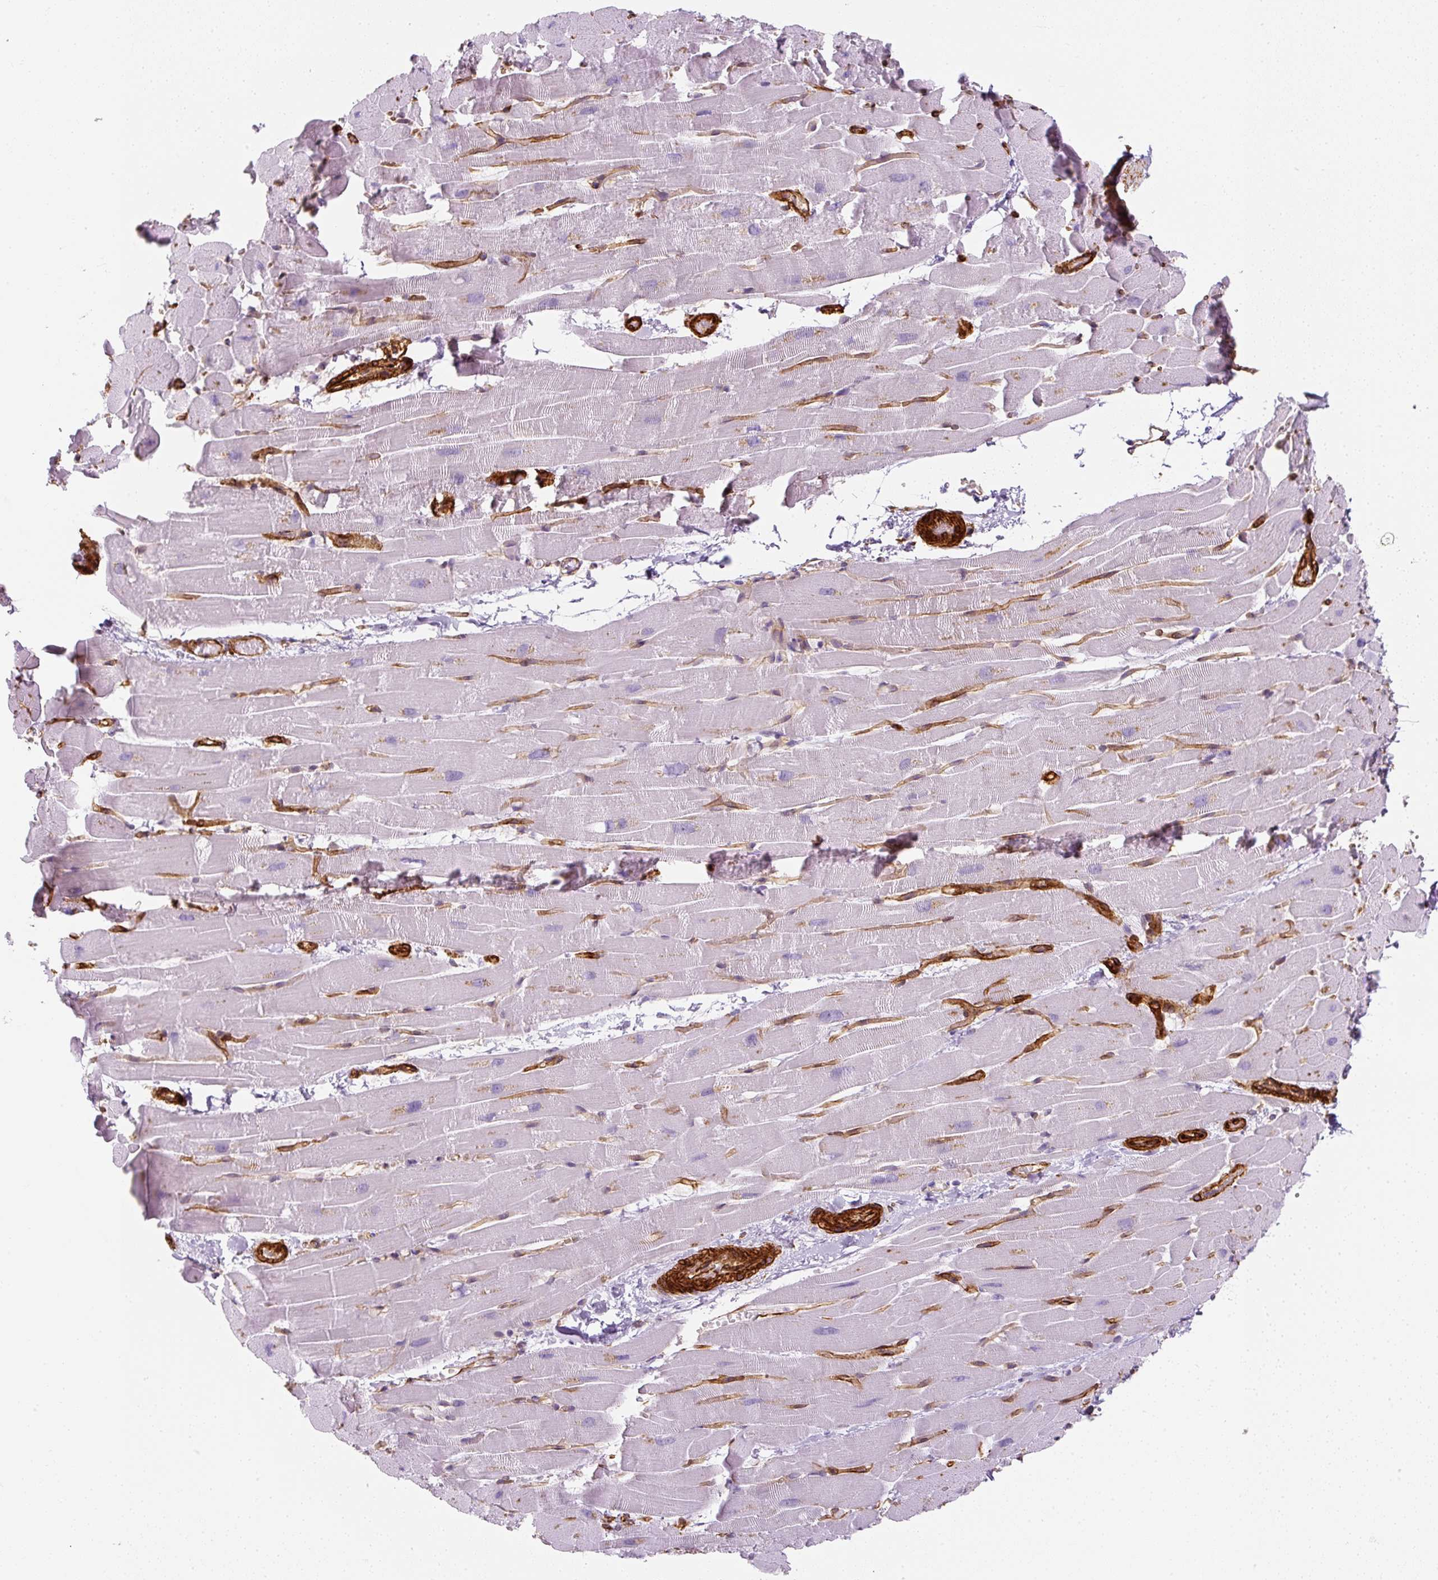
{"staining": {"intensity": "negative", "quantity": "none", "location": "none"}, "tissue": "heart muscle", "cell_type": "Cardiomyocytes", "image_type": "normal", "snomed": [{"axis": "morphology", "description": "Normal tissue, NOS"}, {"axis": "topography", "description": "Heart"}], "caption": "IHC photomicrograph of benign heart muscle: heart muscle stained with DAB (3,3'-diaminobenzidine) demonstrates no significant protein positivity in cardiomyocytes.", "gene": "CAVIN3", "patient": {"sex": "male", "age": 37}}